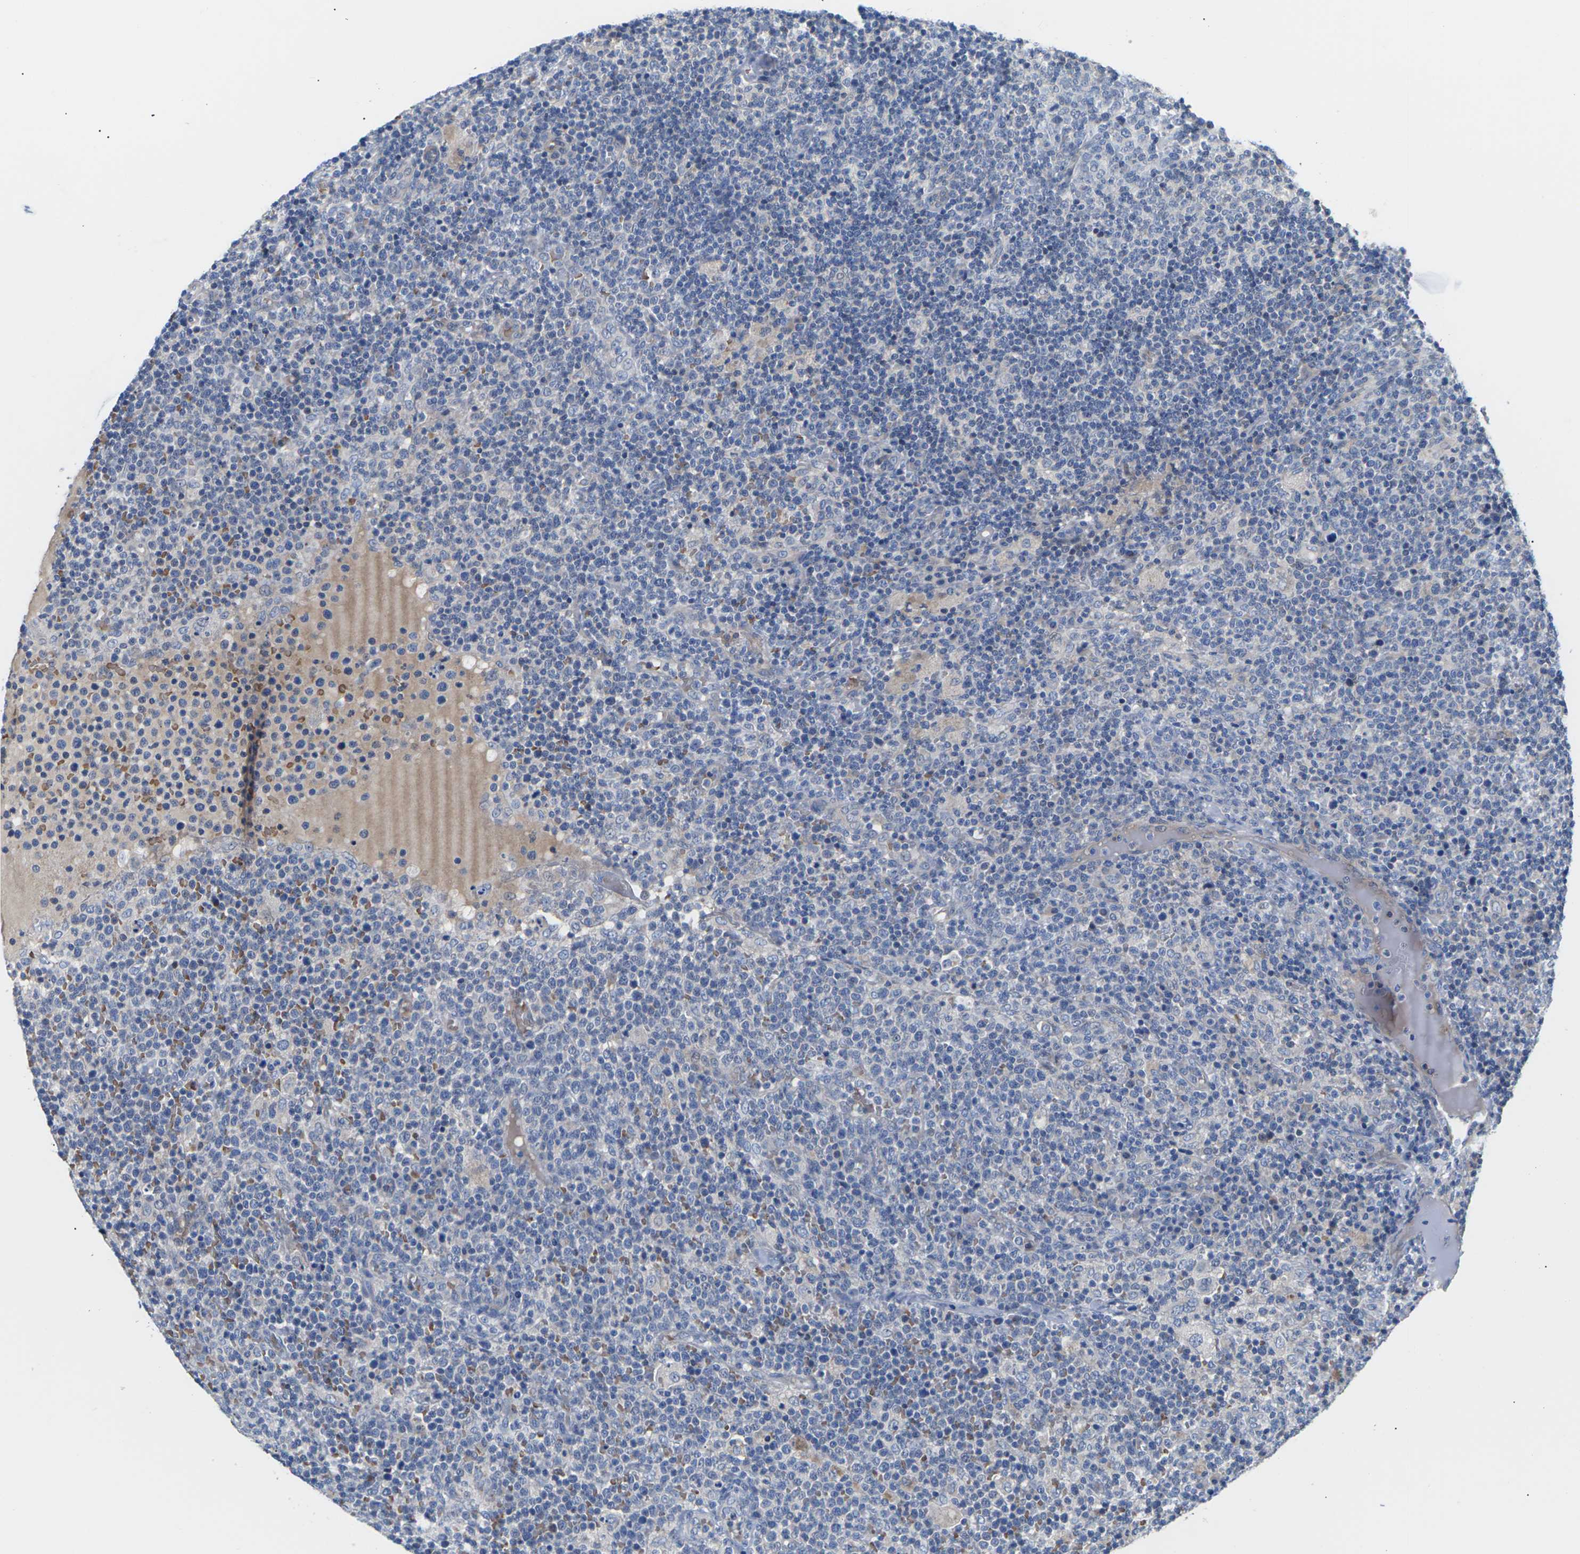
{"staining": {"intensity": "negative", "quantity": "none", "location": "none"}, "tissue": "lymphoma", "cell_type": "Tumor cells", "image_type": "cancer", "snomed": [{"axis": "morphology", "description": "Malignant lymphoma, non-Hodgkin's type, High grade"}, {"axis": "topography", "description": "Lymph node"}], "caption": "The micrograph shows no significant positivity in tumor cells of malignant lymphoma, non-Hodgkin's type (high-grade).", "gene": "TMCO4", "patient": {"sex": "male", "age": 61}}